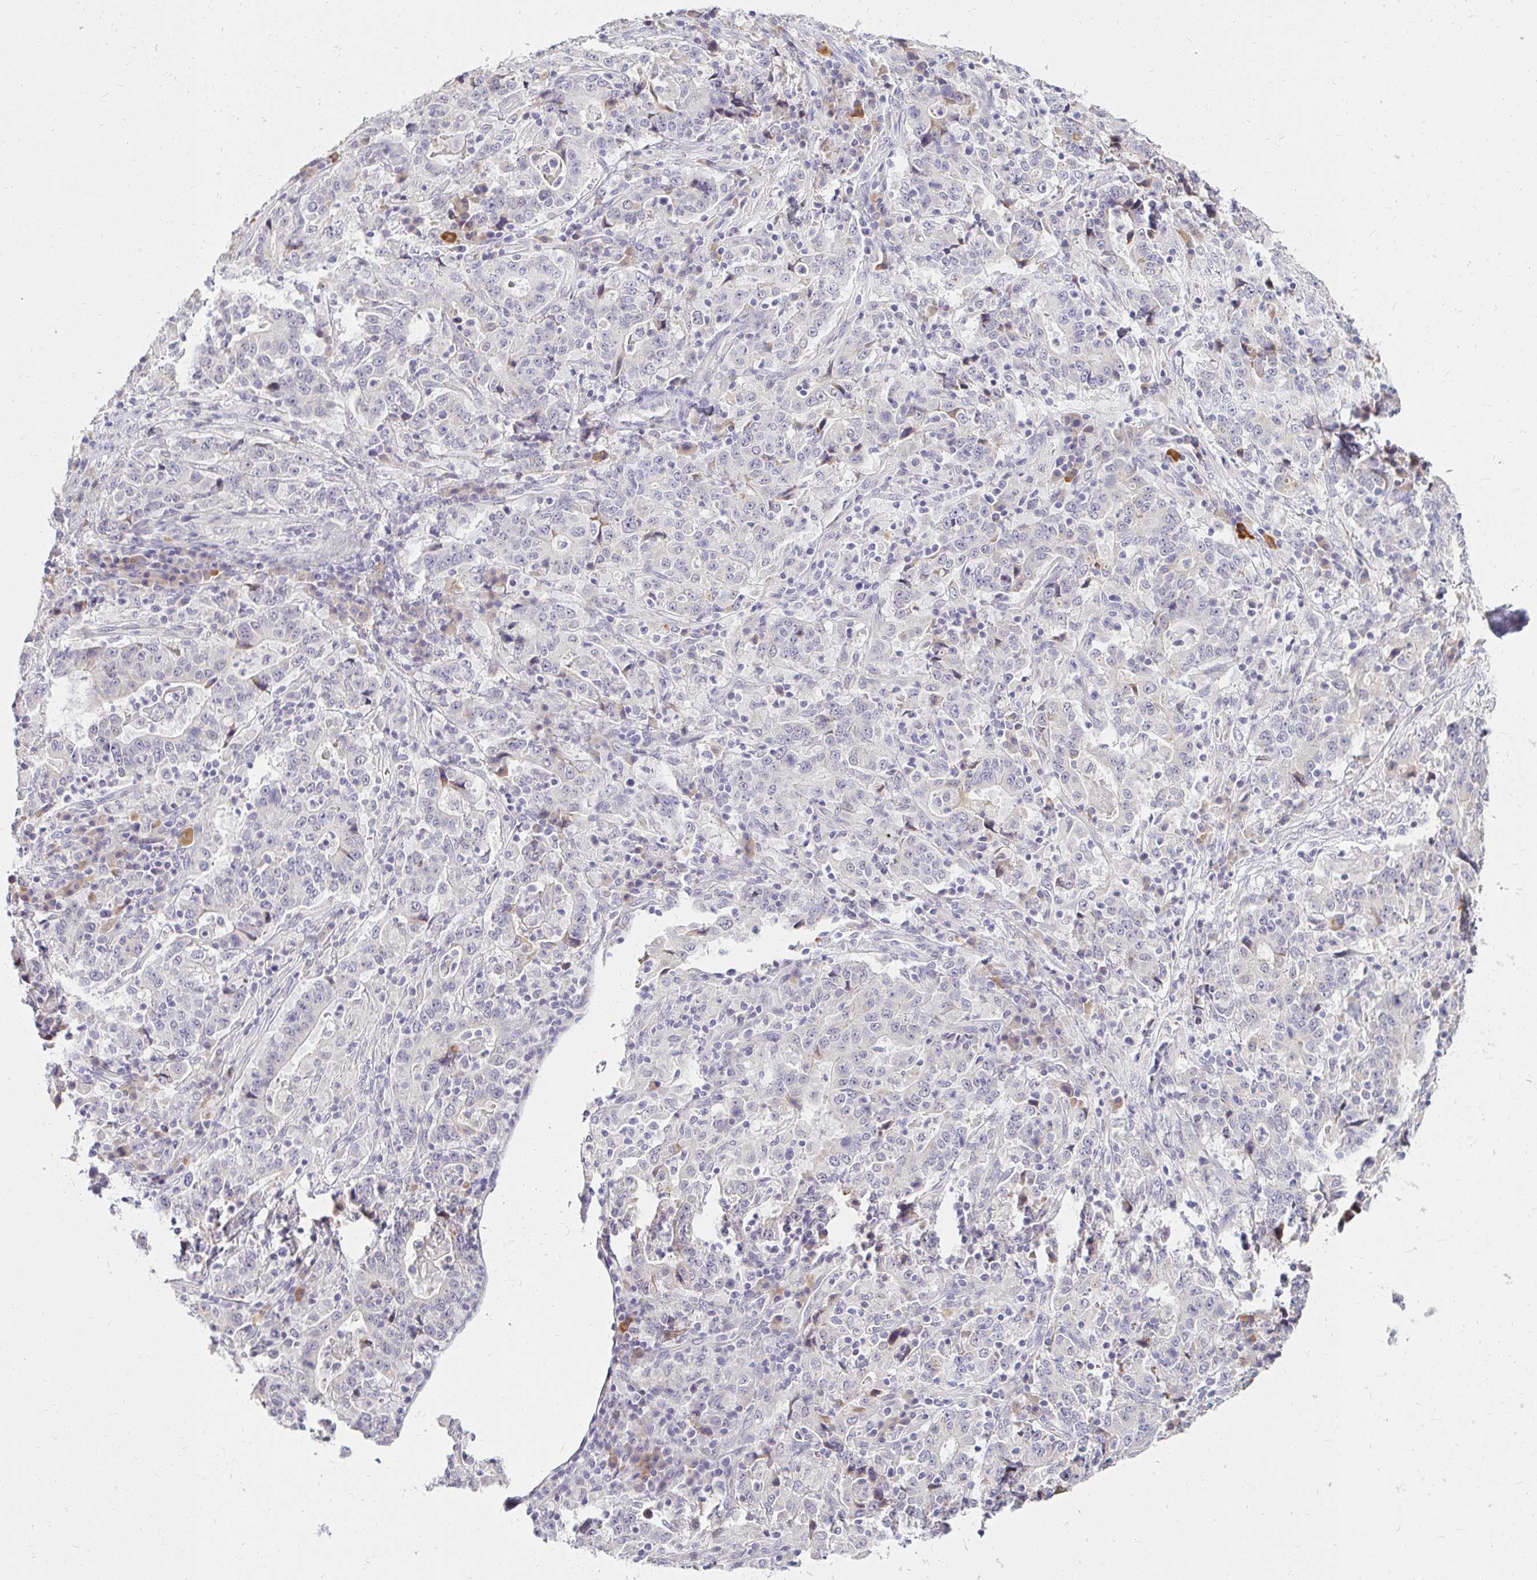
{"staining": {"intensity": "negative", "quantity": "none", "location": "none"}, "tissue": "stomach cancer", "cell_type": "Tumor cells", "image_type": "cancer", "snomed": [{"axis": "morphology", "description": "Normal tissue, NOS"}, {"axis": "morphology", "description": "Adenocarcinoma, NOS"}, {"axis": "topography", "description": "Stomach, upper"}, {"axis": "topography", "description": "Stomach"}], "caption": "Protein analysis of stomach cancer reveals no significant positivity in tumor cells.", "gene": "DDN", "patient": {"sex": "male", "age": 59}}